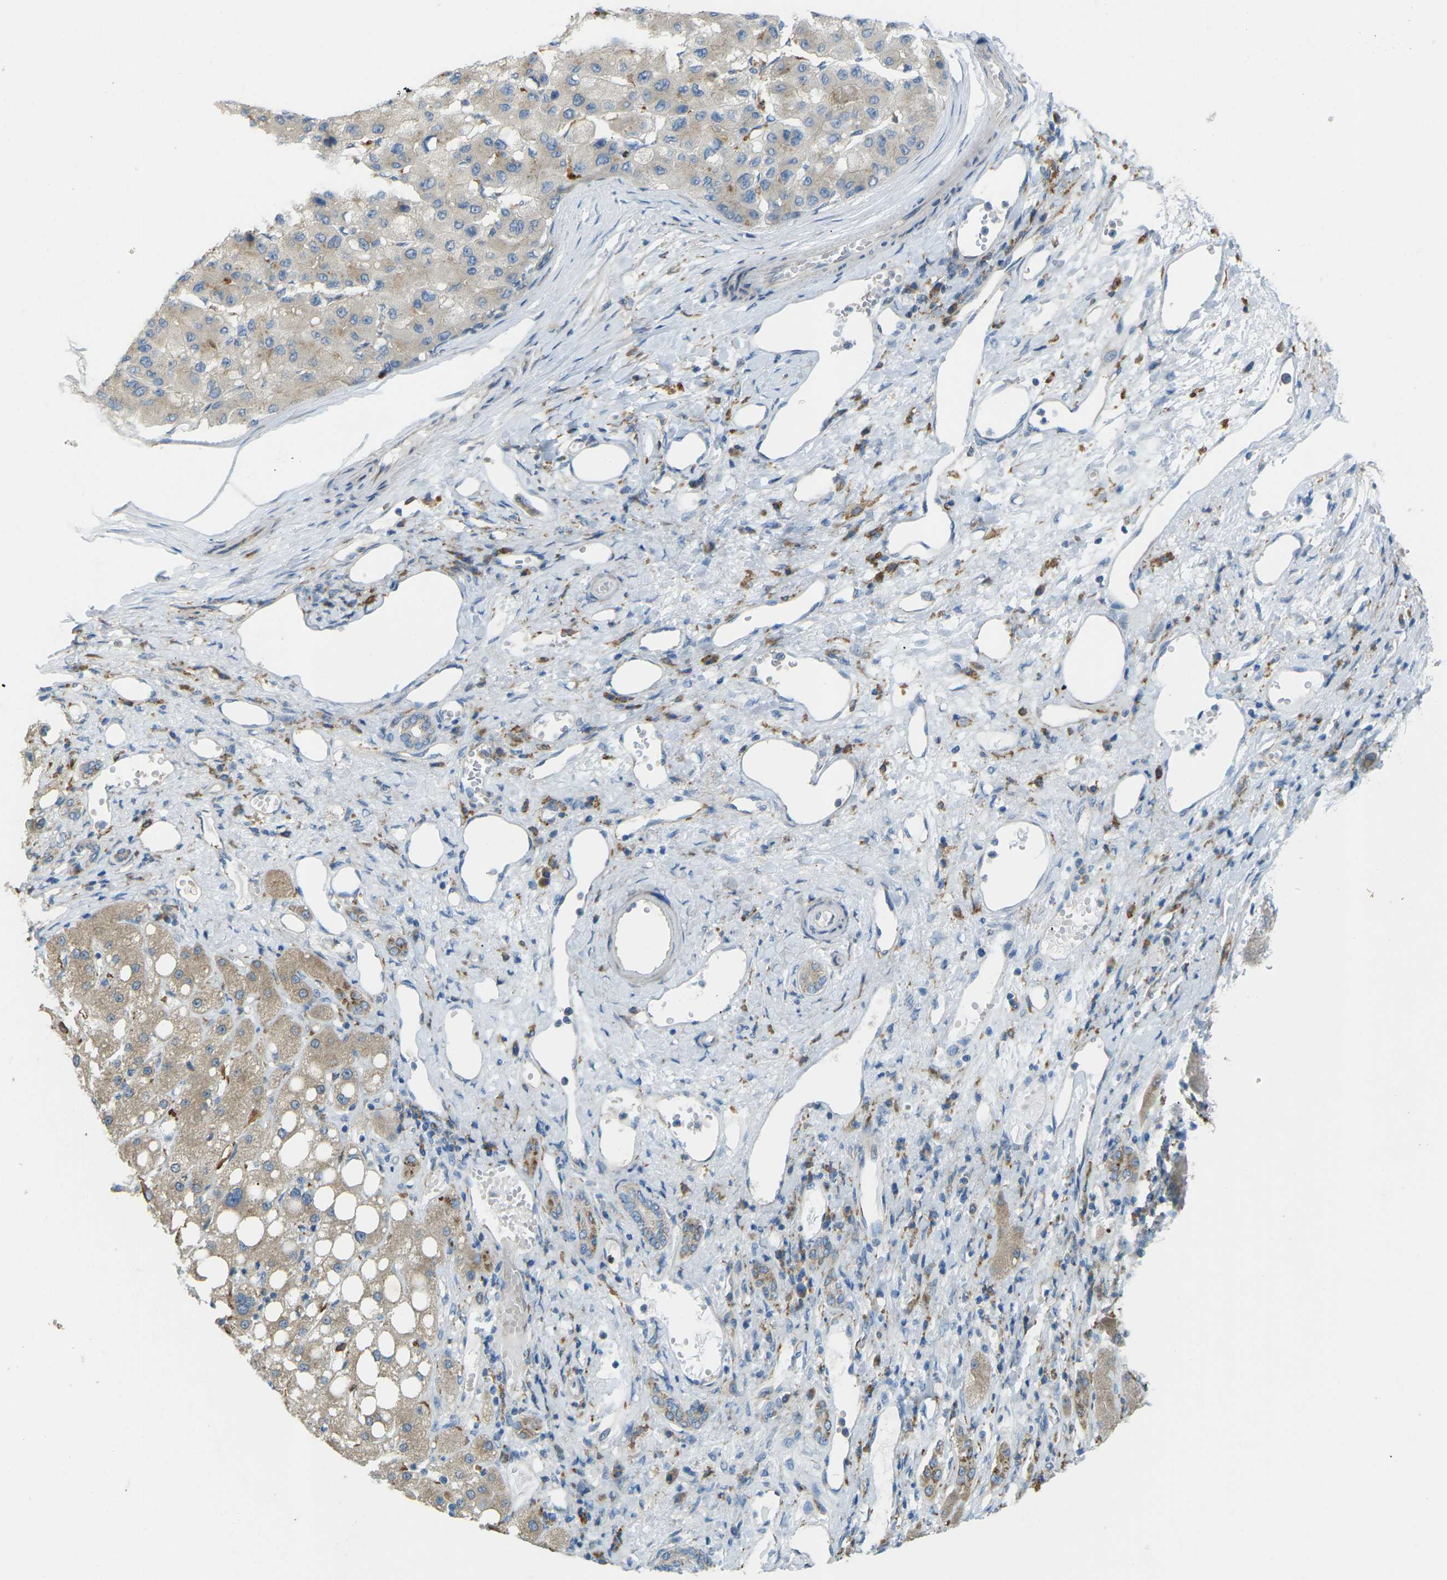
{"staining": {"intensity": "weak", "quantity": ">75%", "location": "cytoplasmic/membranous"}, "tissue": "liver cancer", "cell_type": "Tumor cells", "image_type": "cancer", "snomed": [{"axis": "morphology", "description": "Carcinoma, Hepatocellular, NOS"}, {"axis": "topography", "description": "Liver"}], "caption": "A low amount of weak cytoplasmic/membranous staining is appreciated in about >75% of tumor cells in liver cancer (hepatocellular carcinoma) tissue.", "gene": "MYLK4", "patient": {"sex": "male", "age": 80}}